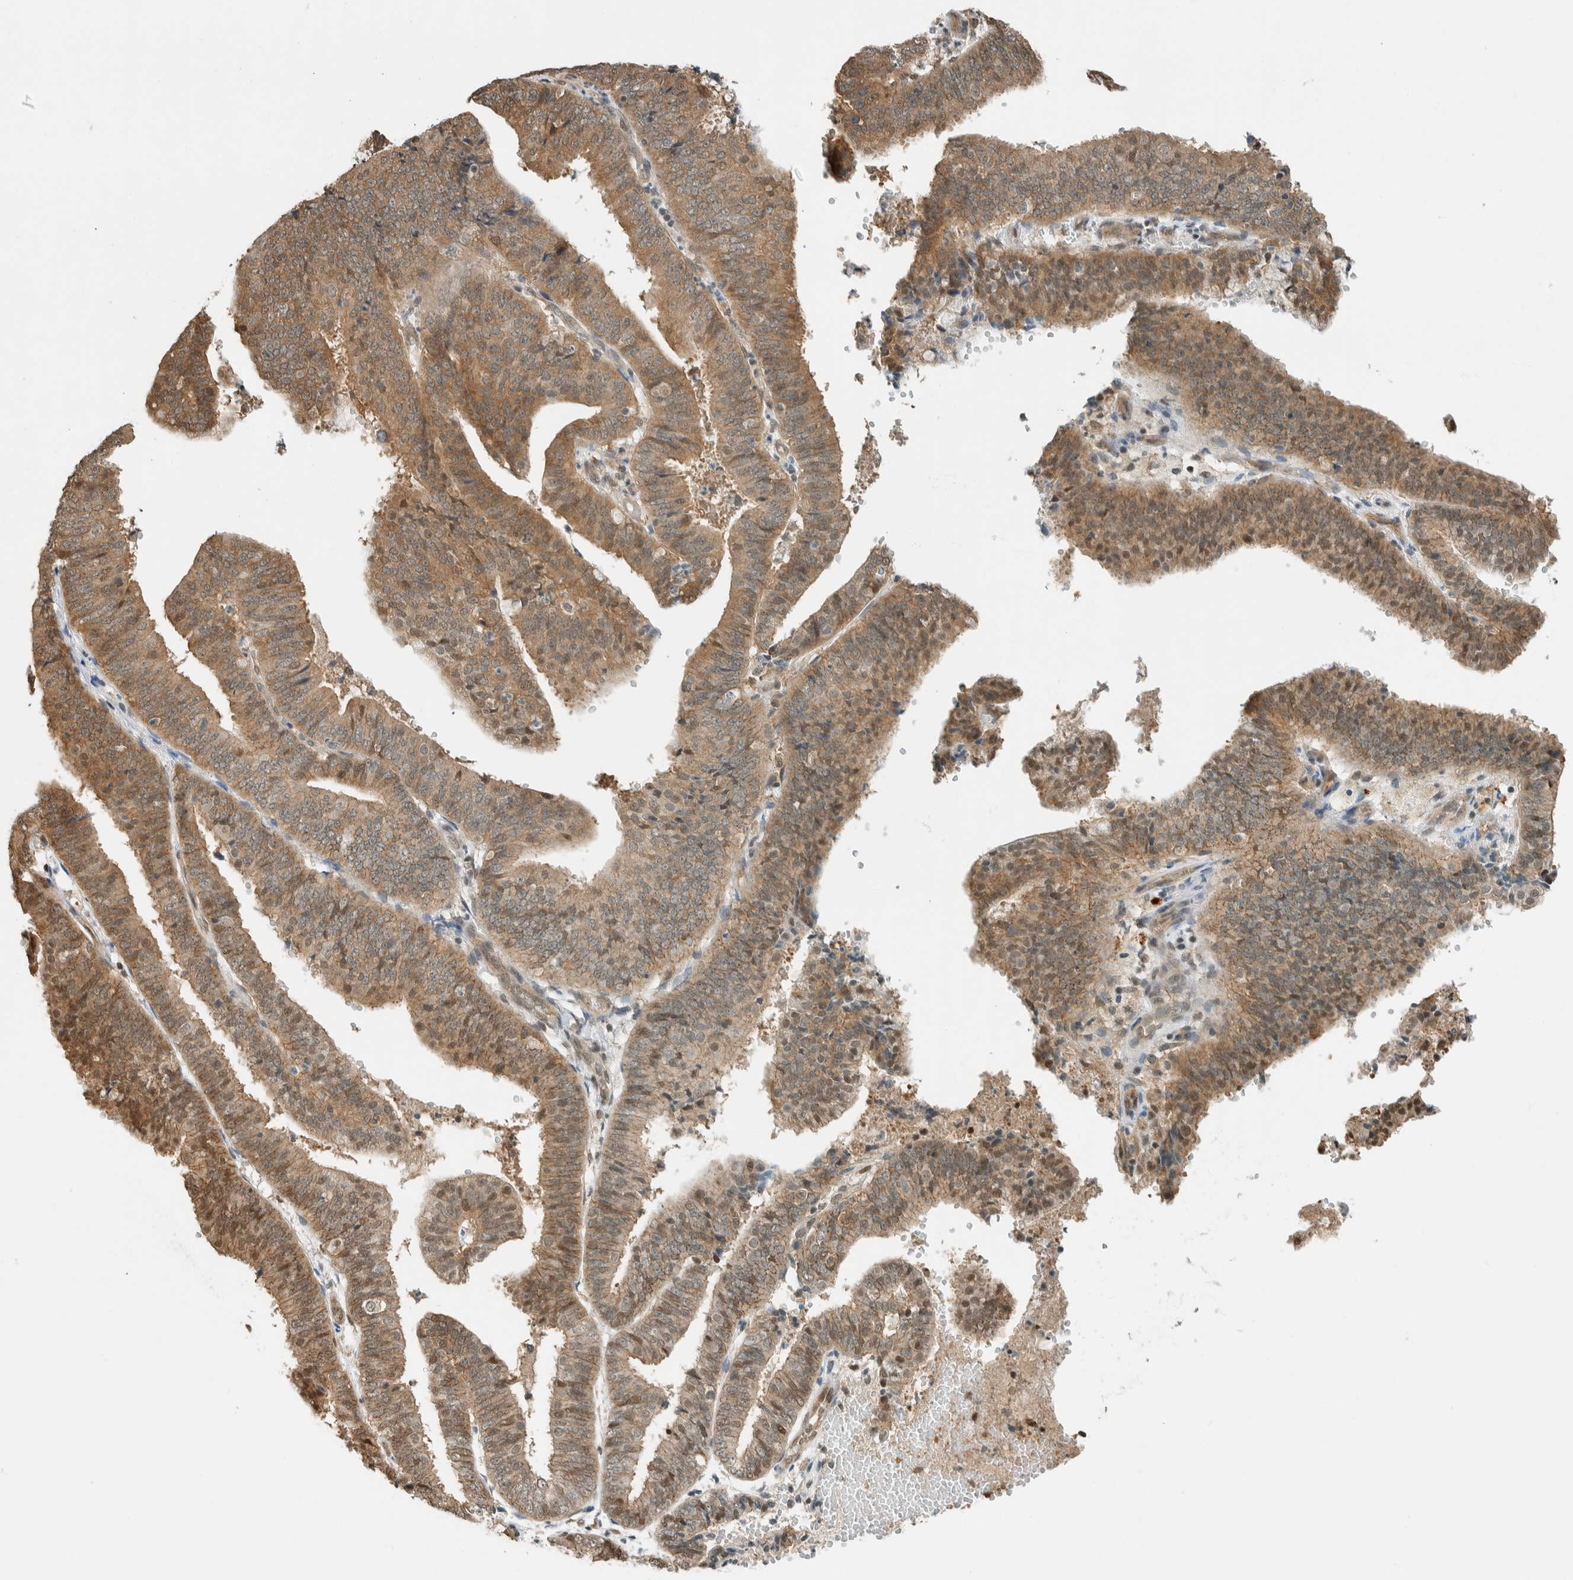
{"staining": {"intensity": "moderate", "quantity": ">75%", "location": "cytoplasmic/membranous,nuclear"}, "tissue": "endometrial cancer", "cell_type": "Tumor cells", "image_type": "cancer", "snomed": [{"axis": "morphology", "description": "Adenocarcinoma, NOS"}, {"axis": "topography", "description": "Endometrium"}], "caption": "Human endometrial cancer stained for a protein (brown) exhibits moderate cytoplasmic/membranous and nuclear positive staining in about >75% of tumor cells.", "gene": "NIBAN2", "patient": {"sex": "female", "age": 63}}